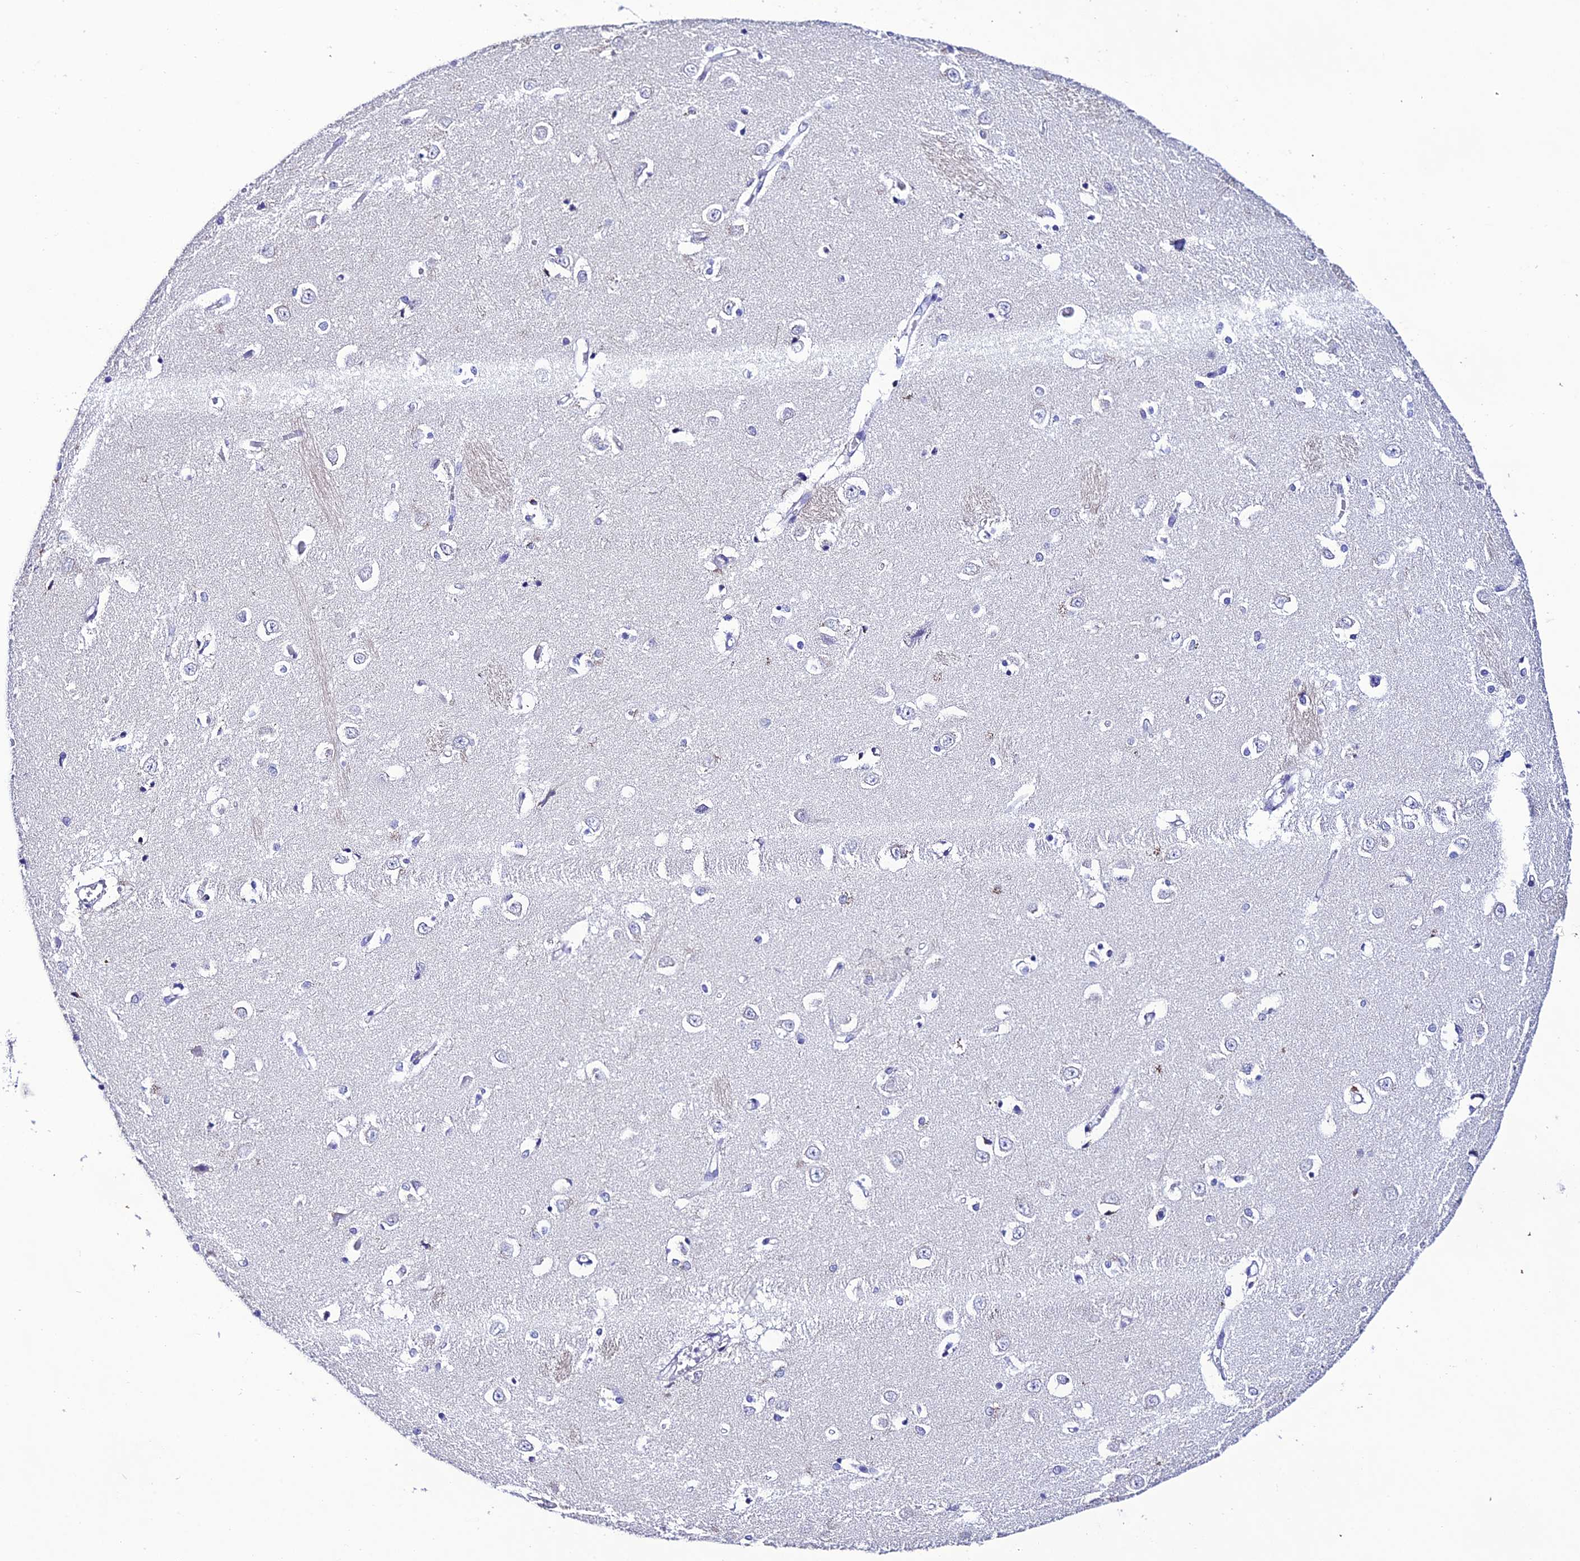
{"staining": {"intensity": "negative", "quantity": "none", "location": "none"}, "tissue": "caudate", "cell_type": "Glial cells", "image_type": "normal", "snomed": [{"axis": "morphology", "description": "Normal tissue, NOS"}, {"axis": "topography", "description": "Lateral ventricle wall"}], "caption": "IHC photomicrograph of benign caudate stained for a protein (brown), which demonstrates no positivity in glial cells.", "gene": "NLRP6", "patient": {"sex": "male", "age": 37}}